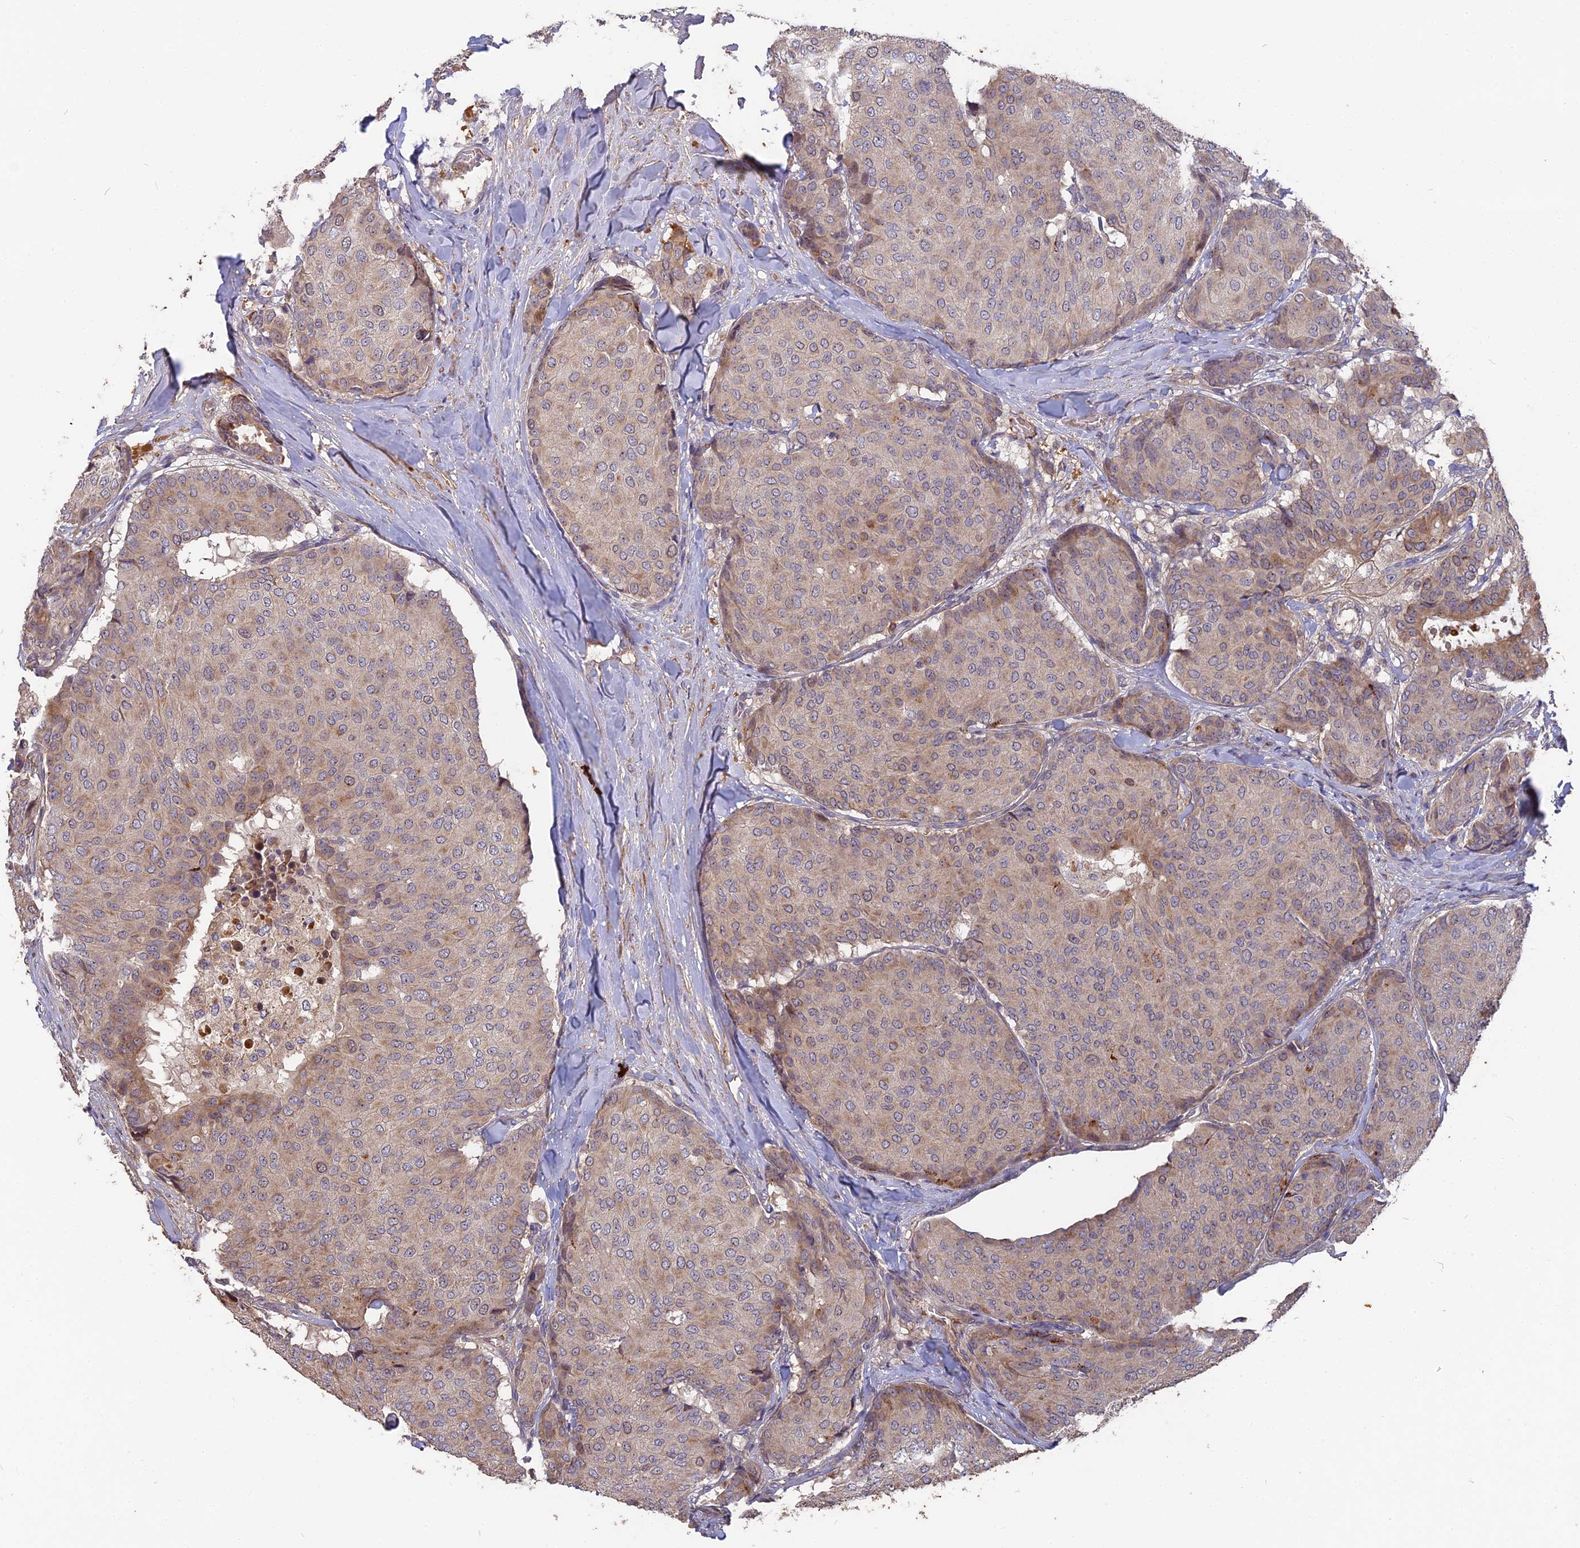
{"staining": {"intensity": "weak", "quantity": "25%-75%", "location": "cytoplasmic/membranous"}, "tissue": "breast cancer", "cell_type": "Tumor cells", "image_type": "cancer", "snomed": [{"axis": "morphology", "description": "Duct carcinoma"}, {"axis": "topography", "description": "Breast"}], "caption": "Protein staining shows weak cytoplasmic/membranous staining in about 25%-75% of tumor cells in infiltrating ductal carcinoma (breast).", "gene": "ERMAP", "patient": {"sex": "female", "age": 75}}